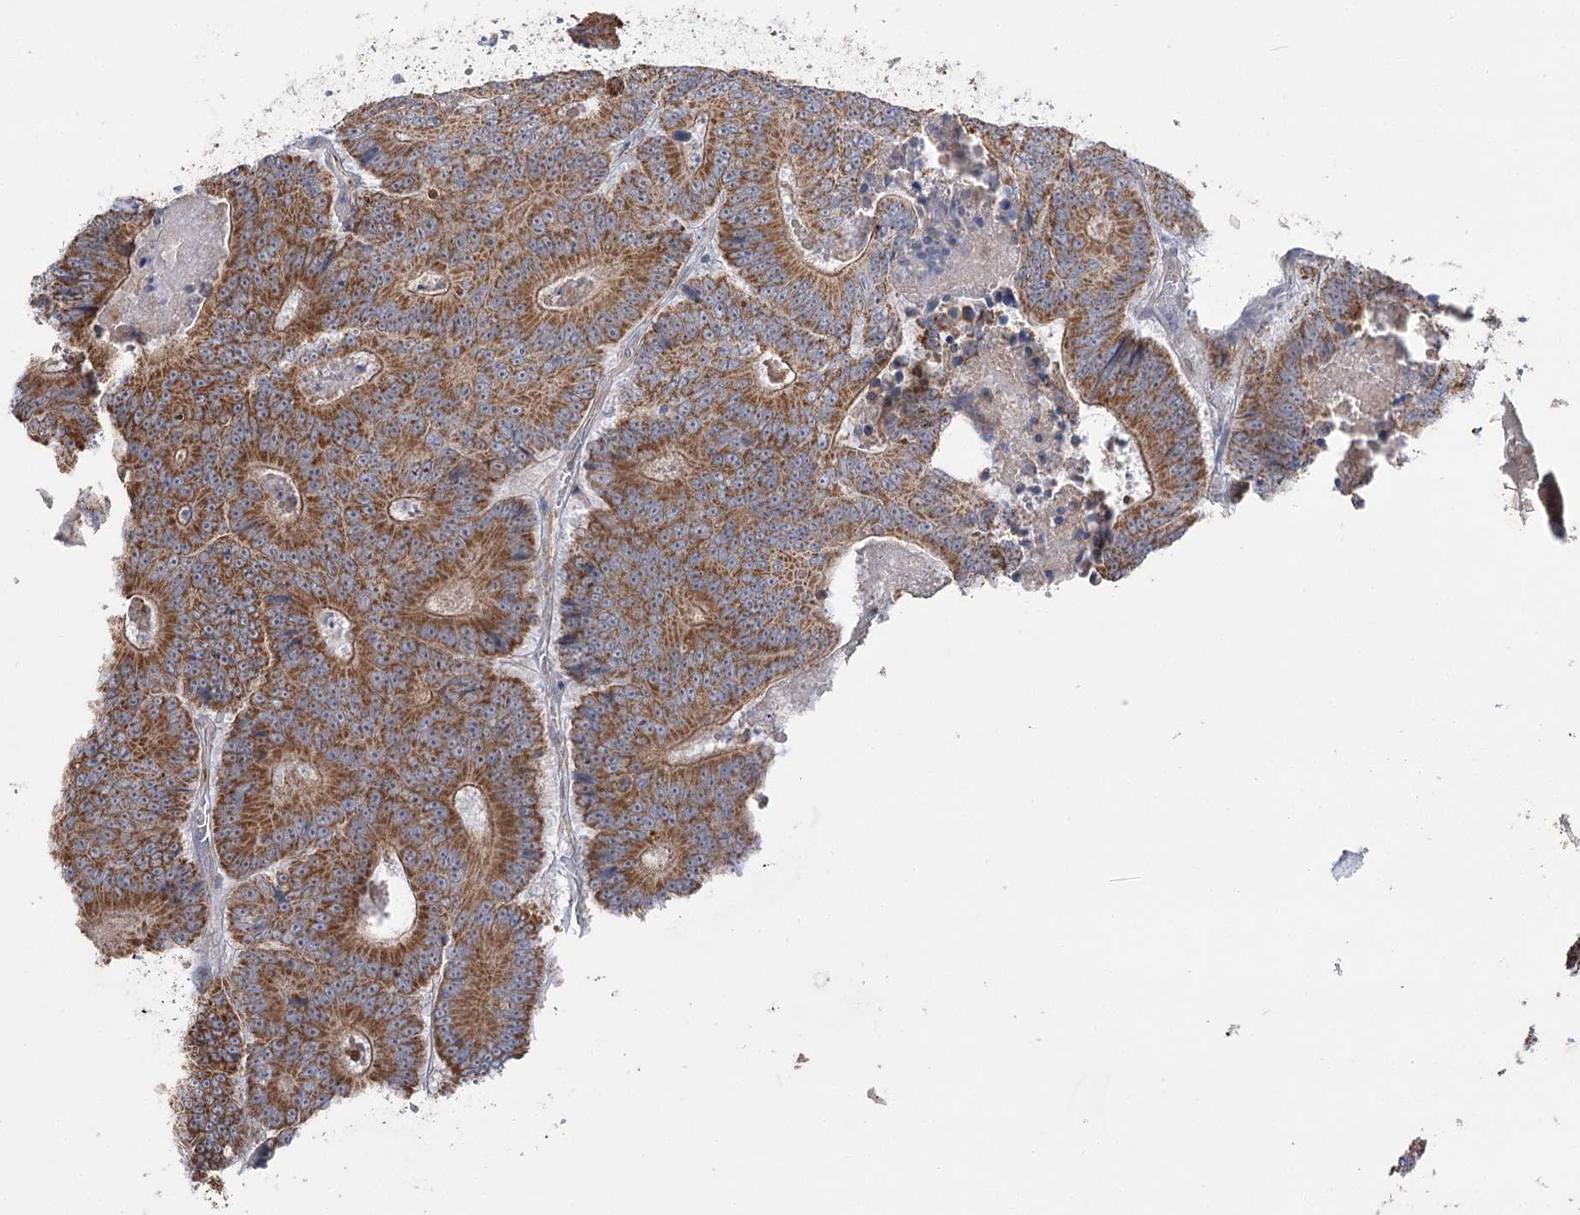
{"staining": {"intensity": "moderate", "quantity": ">75%", "location": "cytoplasmic/membranous"}, "tissue": "colorectal cancer", "cell_type": "Tumor cells", "image_type": "cancer", "snomed": [{"axis": "morphology", "description": "Adenocarcinoma, NOS"}, {"axis": "topography", "description": "Colon"}], "caption": "Protein staining of adenocarcinoma (colorectal) tissue reveals moderate cytoplasmic/membranous staining in approximately >75% of tumor cells. Using DAB (3,3'-diaminobenzidine) (brown) and hematoxylin (blue) stains, captured at high magnification using brightfield microscopy.", "gene": "ECHDC3", "patient": {"sex": "male", "age": 83}}